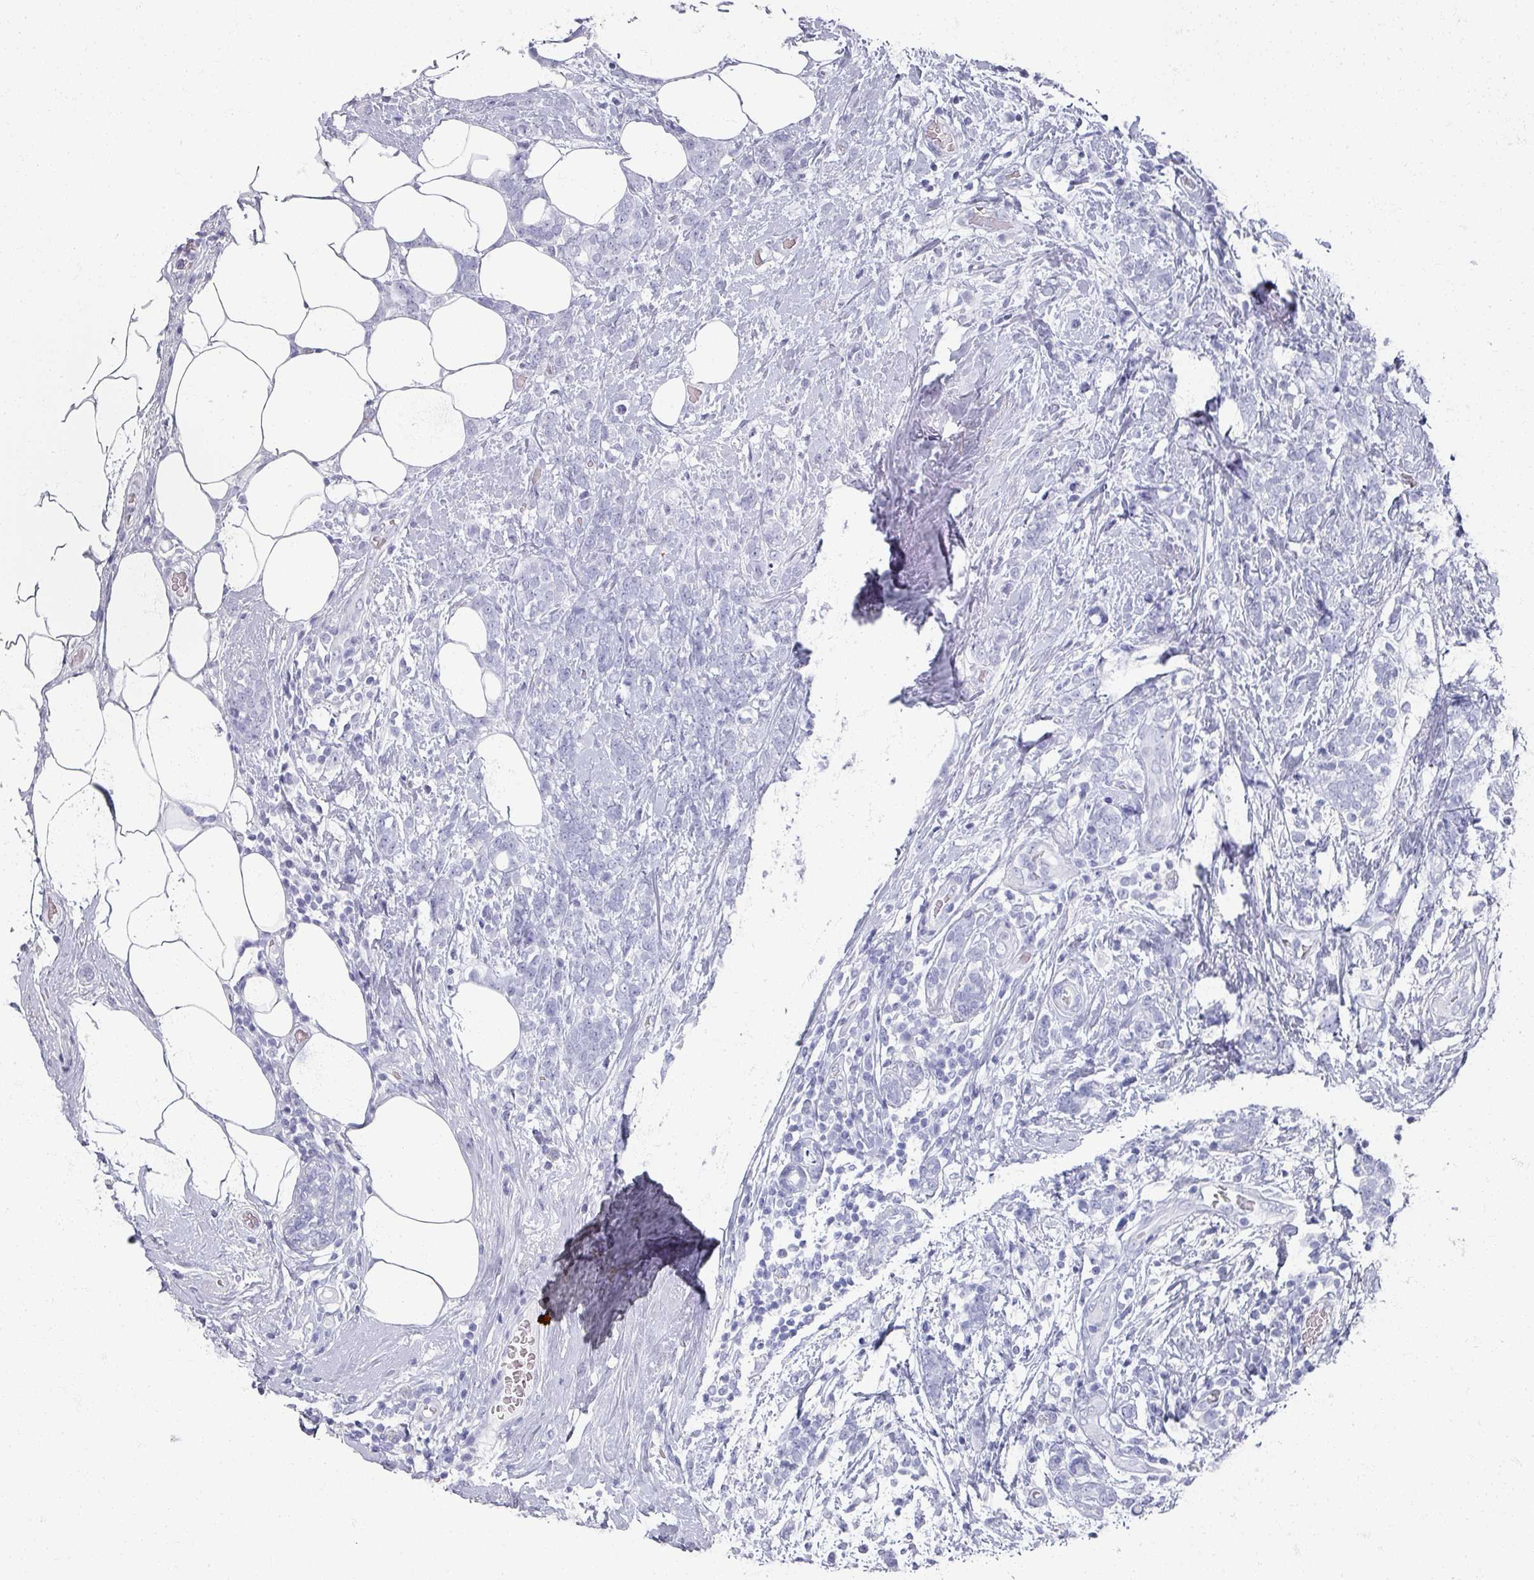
{"staining": {"intensity": "negative", "quantity": "none", "location": "none"}, "tissue": "breast cancer", "cell_type": "Tumor cells", "image_type": "cancer", "snomed": [{"axis": "morphology", "description": "Lobular carcinoma"}, {"axis": "topography", "description": "Breast"}], "caption": "Breast lobular carcinoma was stained to show a protein in brown. There is no significant positivity in tumor cells. Brightfield microscopy of immunohistochemistry (IHC) stained with DAB (3,3'-diaminobenzidine) (brown) and hematoxylin (blue), captured at high magnification.", "gene": "OMG", "patient": {"sex": "female", "age": 58}}